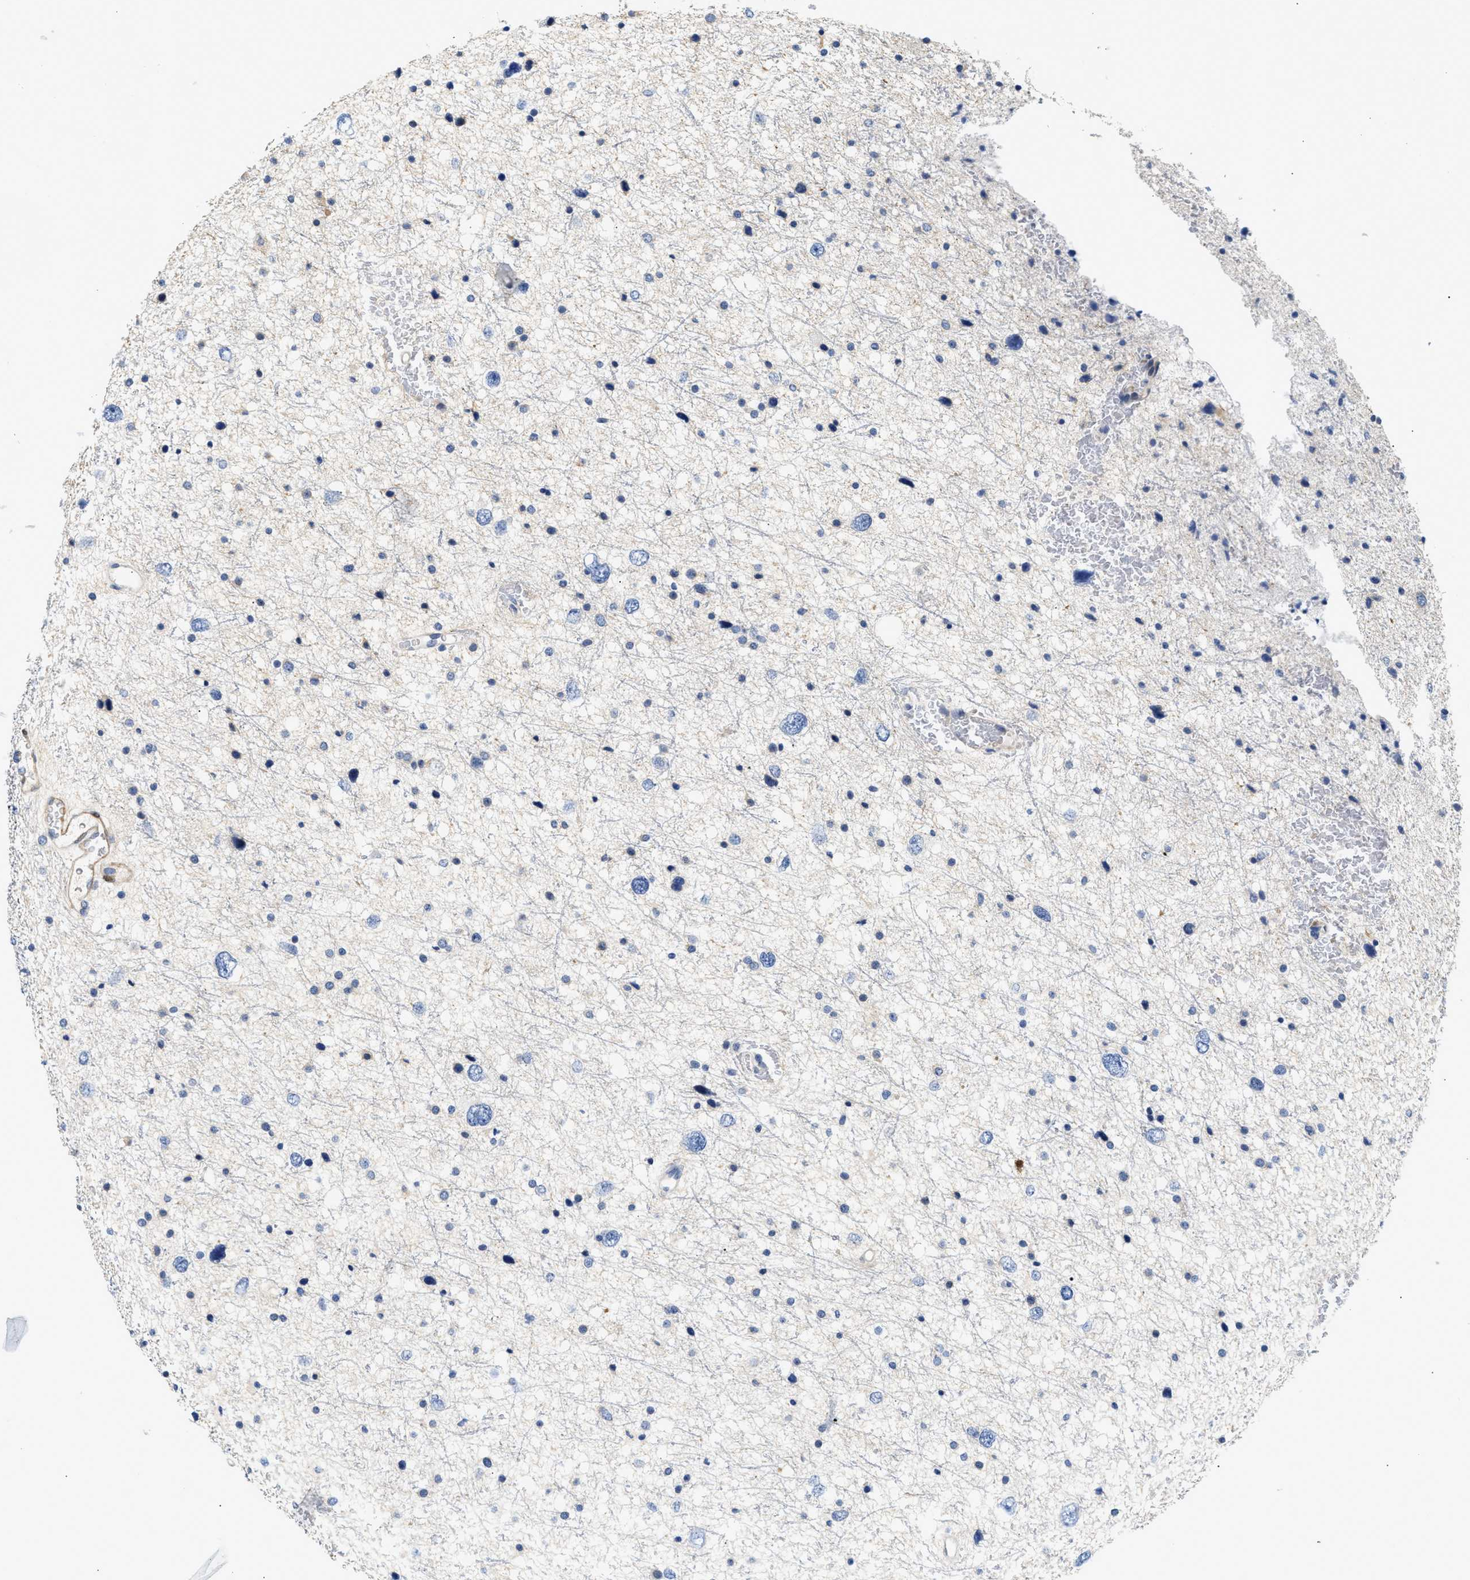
{"staining": {"intensity": "negative", "quantity": "none", "location": "none"}, "tissue": "glioma", "cell_type": "Tumor cells", "image_type": "cancer", "snomed": [{"axis": "morphology", "description": "Glioma, malignant, Low grade"}, {"axis": "topography", "description": "Brain"}], "caption": "An IHC photomicrograph of glioma is shown. There is no staining in tumor cells of glioma.", "gene": "SLIT2", "patient": {"sex": "female", "age": 37}}